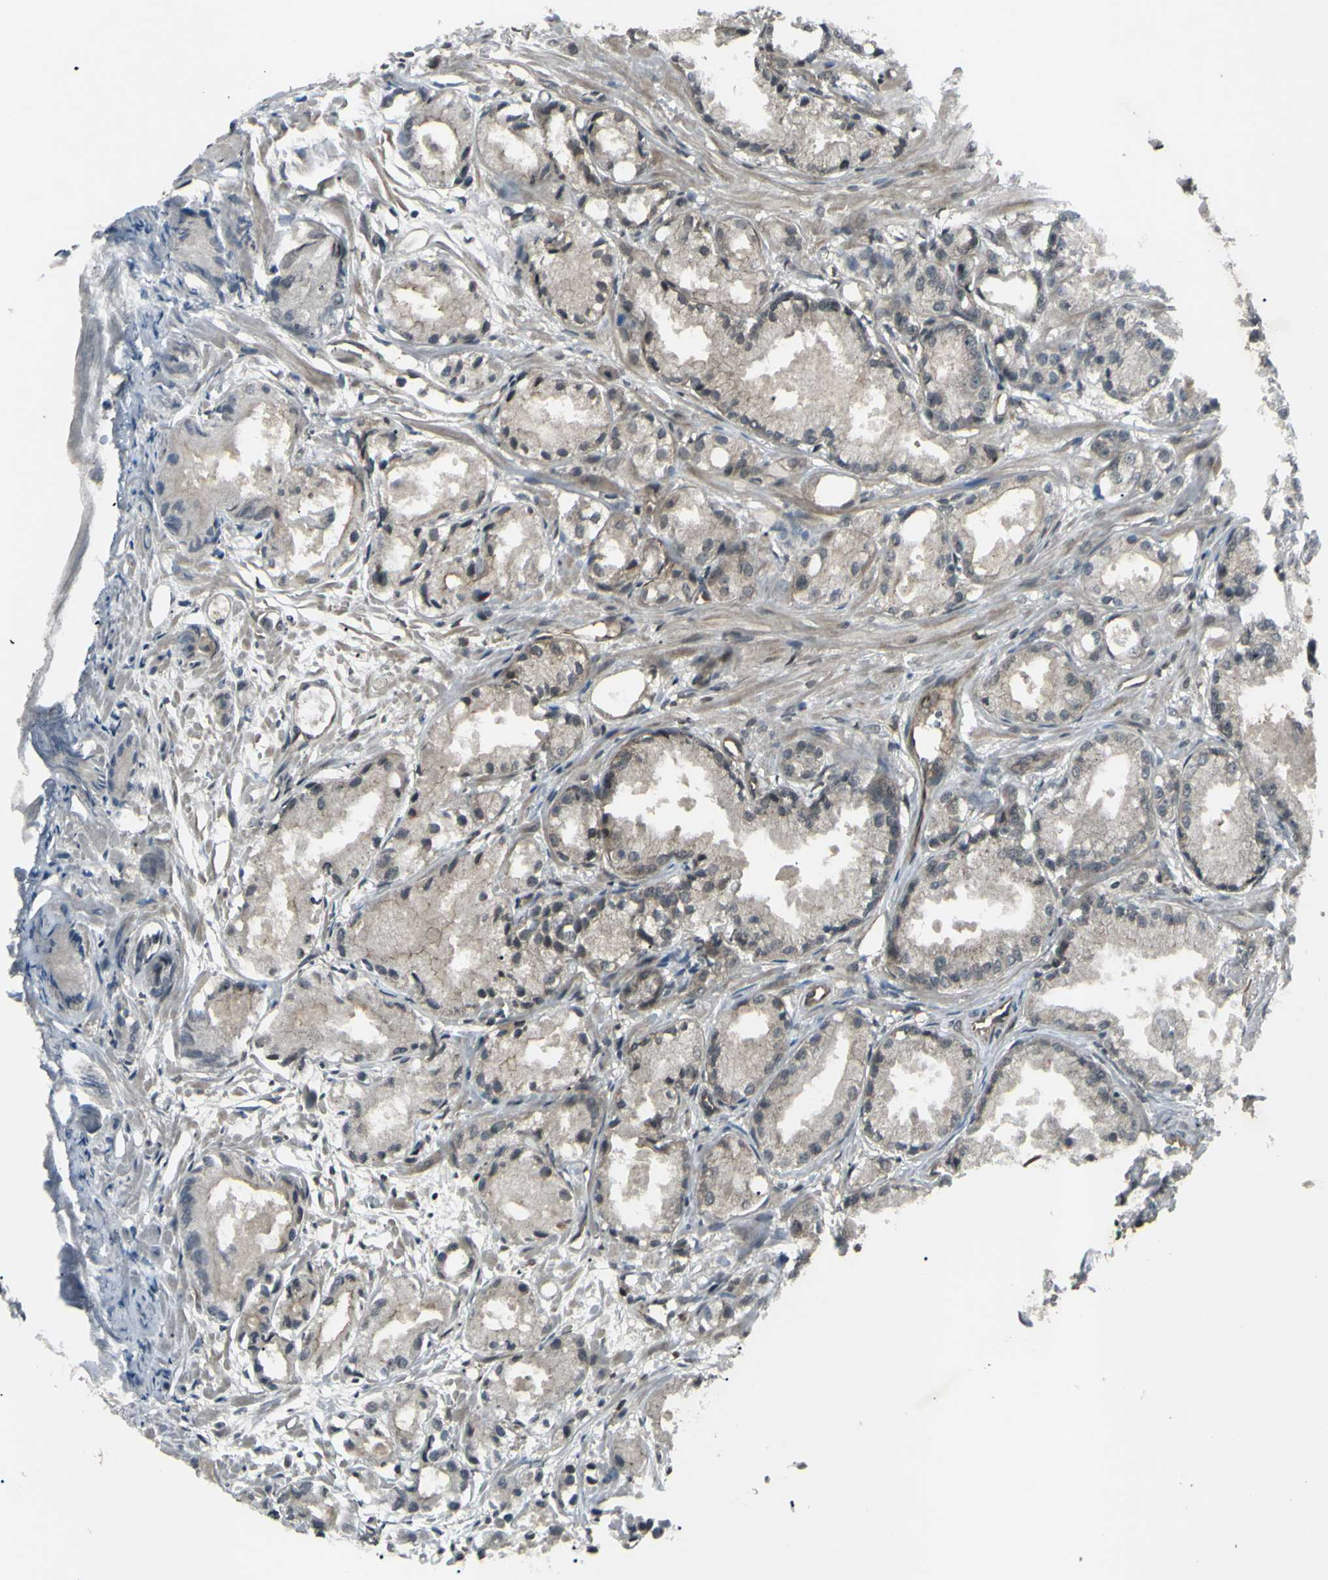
{"staining": {"intensity": "weak", "quantity": ">75%", "location": "cytoplasmic/membranous"}, "tissue": "prostate cancer", "cell_type": "Tumor cells", "image_type": "cancer", "snomed": [{"axis": "morphology", "description": "Adenocarcinoma, Low grade"}, {"axis": "topography", "description": "Prostate"}], "caption": "Approximately >75% of tumor cells in low-grade adenocarcinoma (prostate) show weak cytoplasmic/membranous protein expression as visualized by brown immunohistochemical staining.", "gene": "BLNK", "patient": {"sex": "male", "age": 72}}